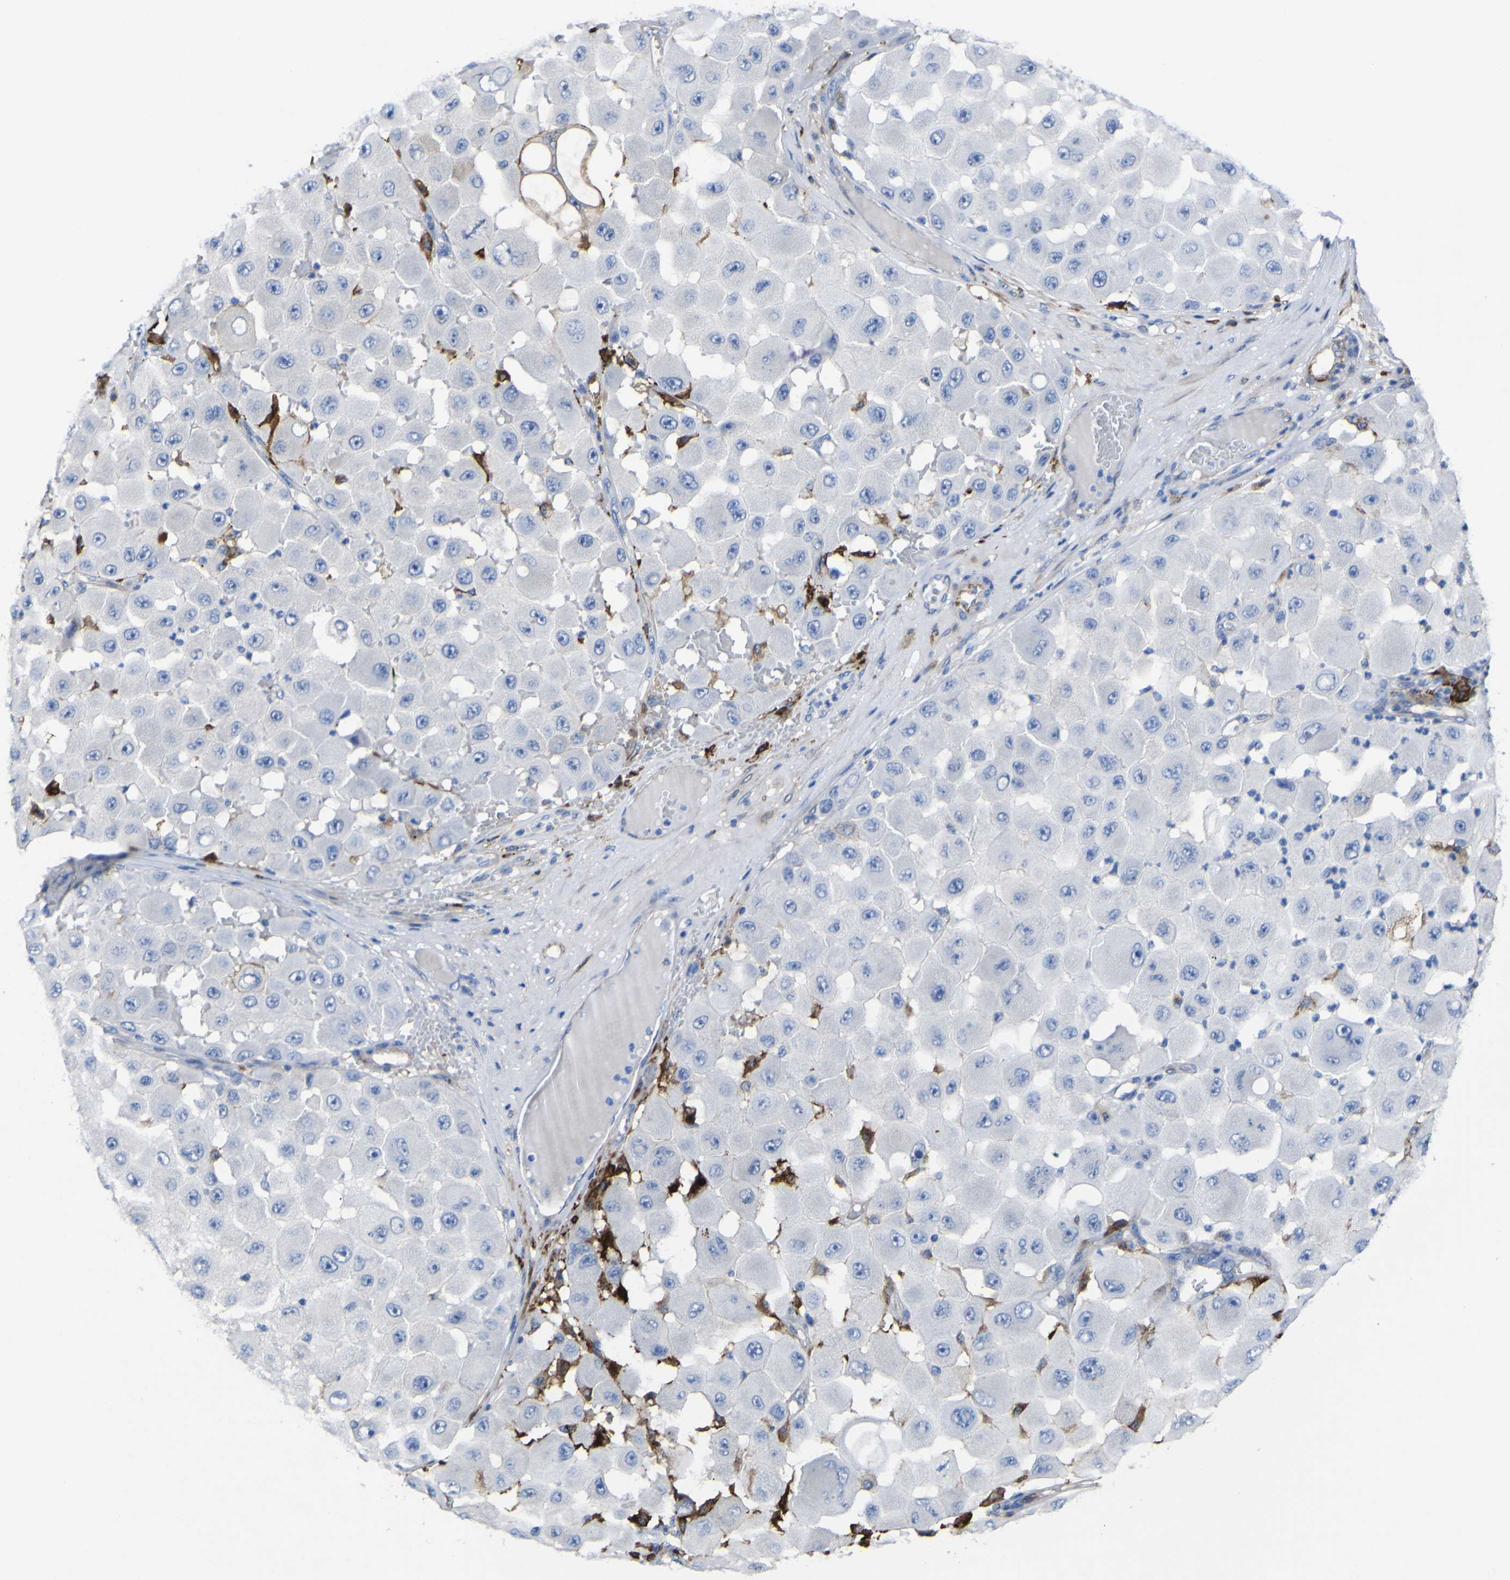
{"staining": {"intensity": "negative", "quantity": "none", "location": "none"}, "tissue": "melanoma", "cell_type": "Tumor cells", "image_type": "cancer", "snomed": [{"axis": "morphology", "description": "Malignant melanoma, NOS"}, {"axis": "topography", "description": "Skin"}], "caption": "The histopathology image shows no staining of tumor cells in malignant melanoma.", "gene": "AGO4", "patient": {"sex": "female", "age": 81}}